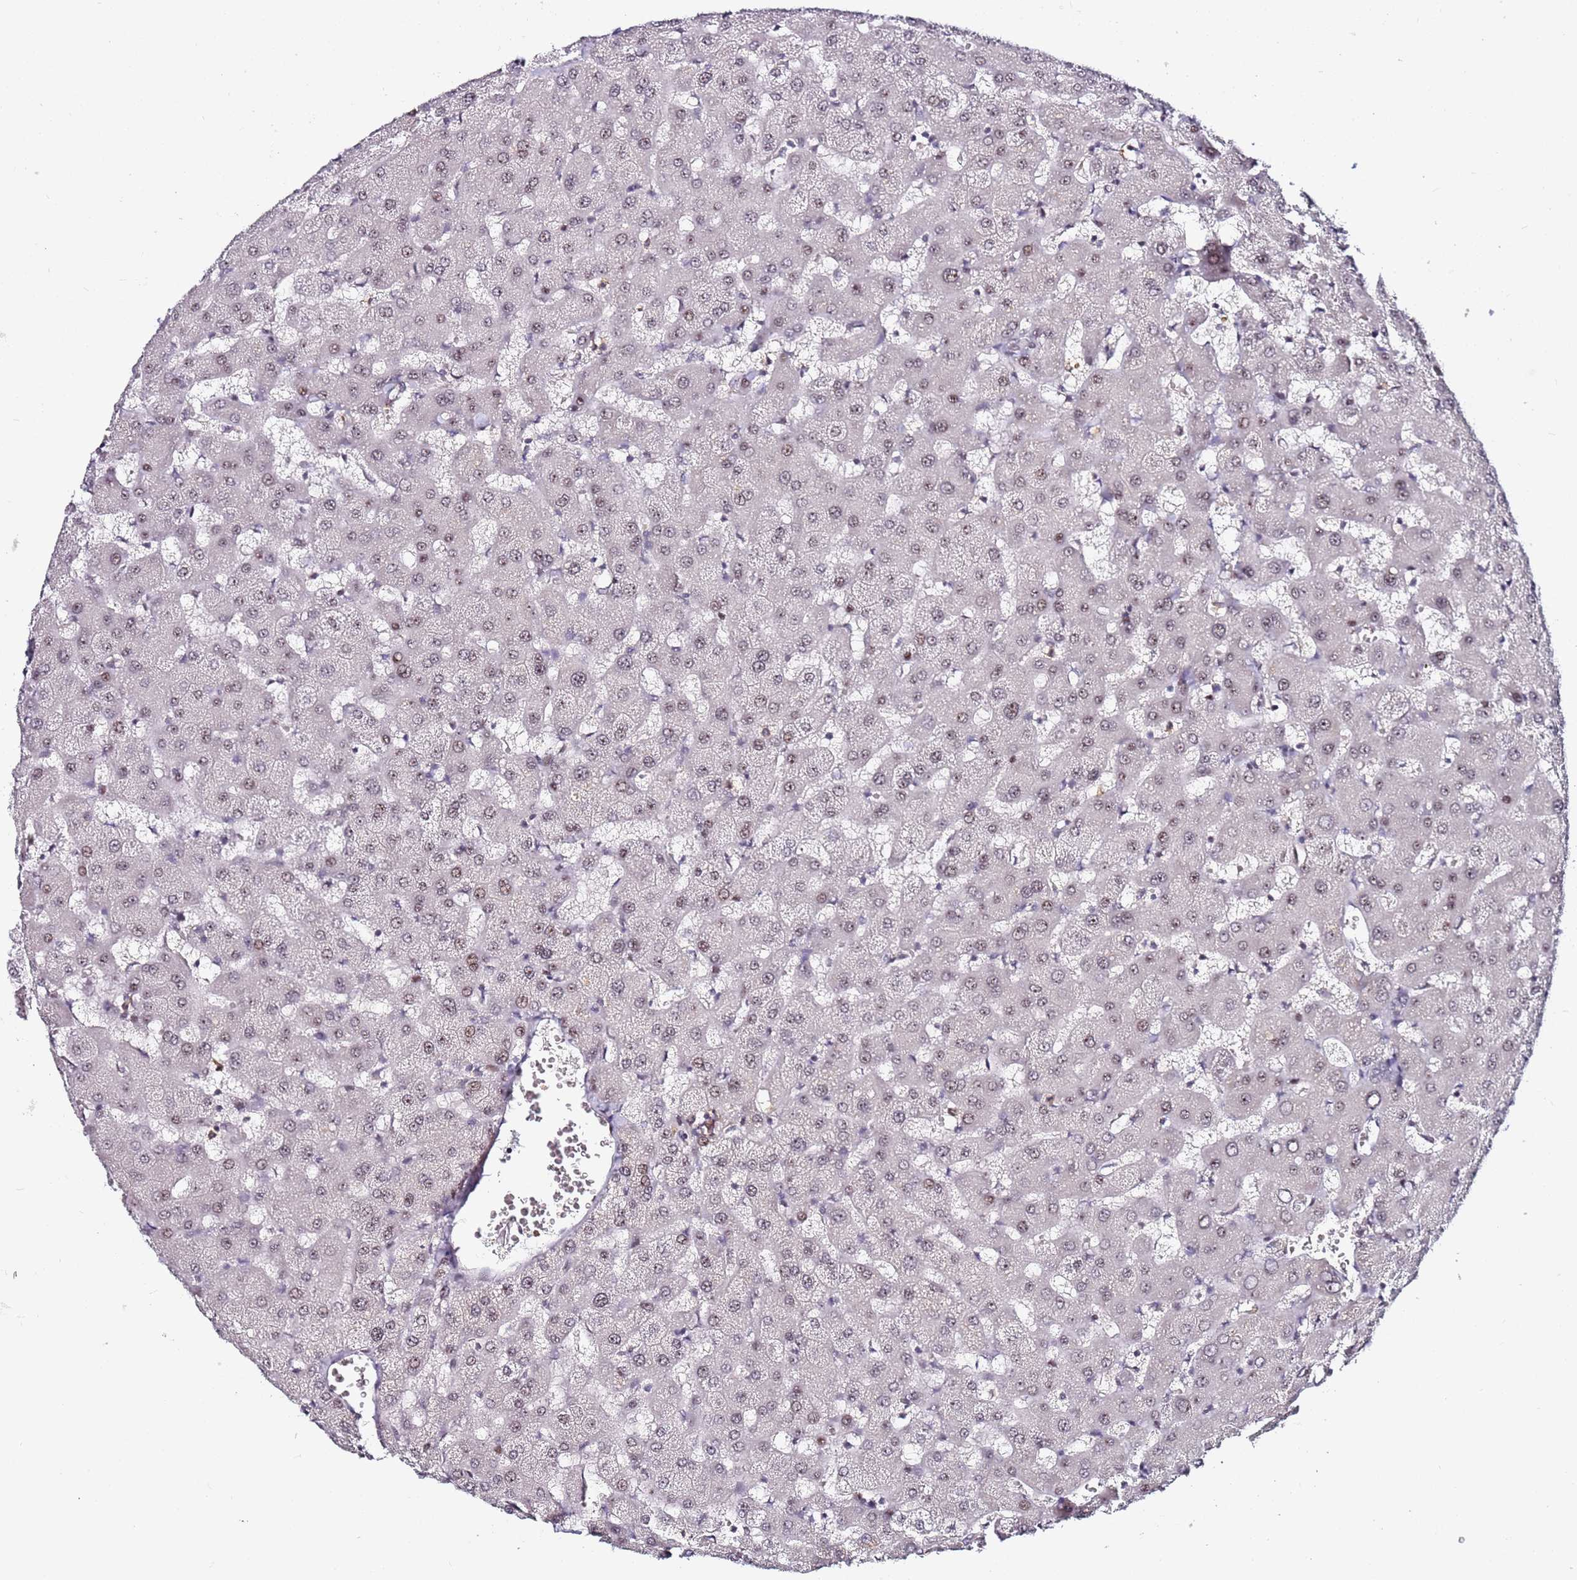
{"staining": {"intensity": "weak", "quantity": "<25%", "location": "nuclear"}, "tissue": "liver", "cell_type": "Cholangiocytes", "image_type": "normal", "snomed": [{"axis": "morphology", "description": "Normal tissue, NOS"}, {"axis": "topography", "description": "Liver"}], "caption": "This is an immunohistochemistry (IHC) micrograph of benign liver. There is no expression in cholangiocytes.", "gene": "FCF1", "patient": {"sex": "female", "age": 63}}